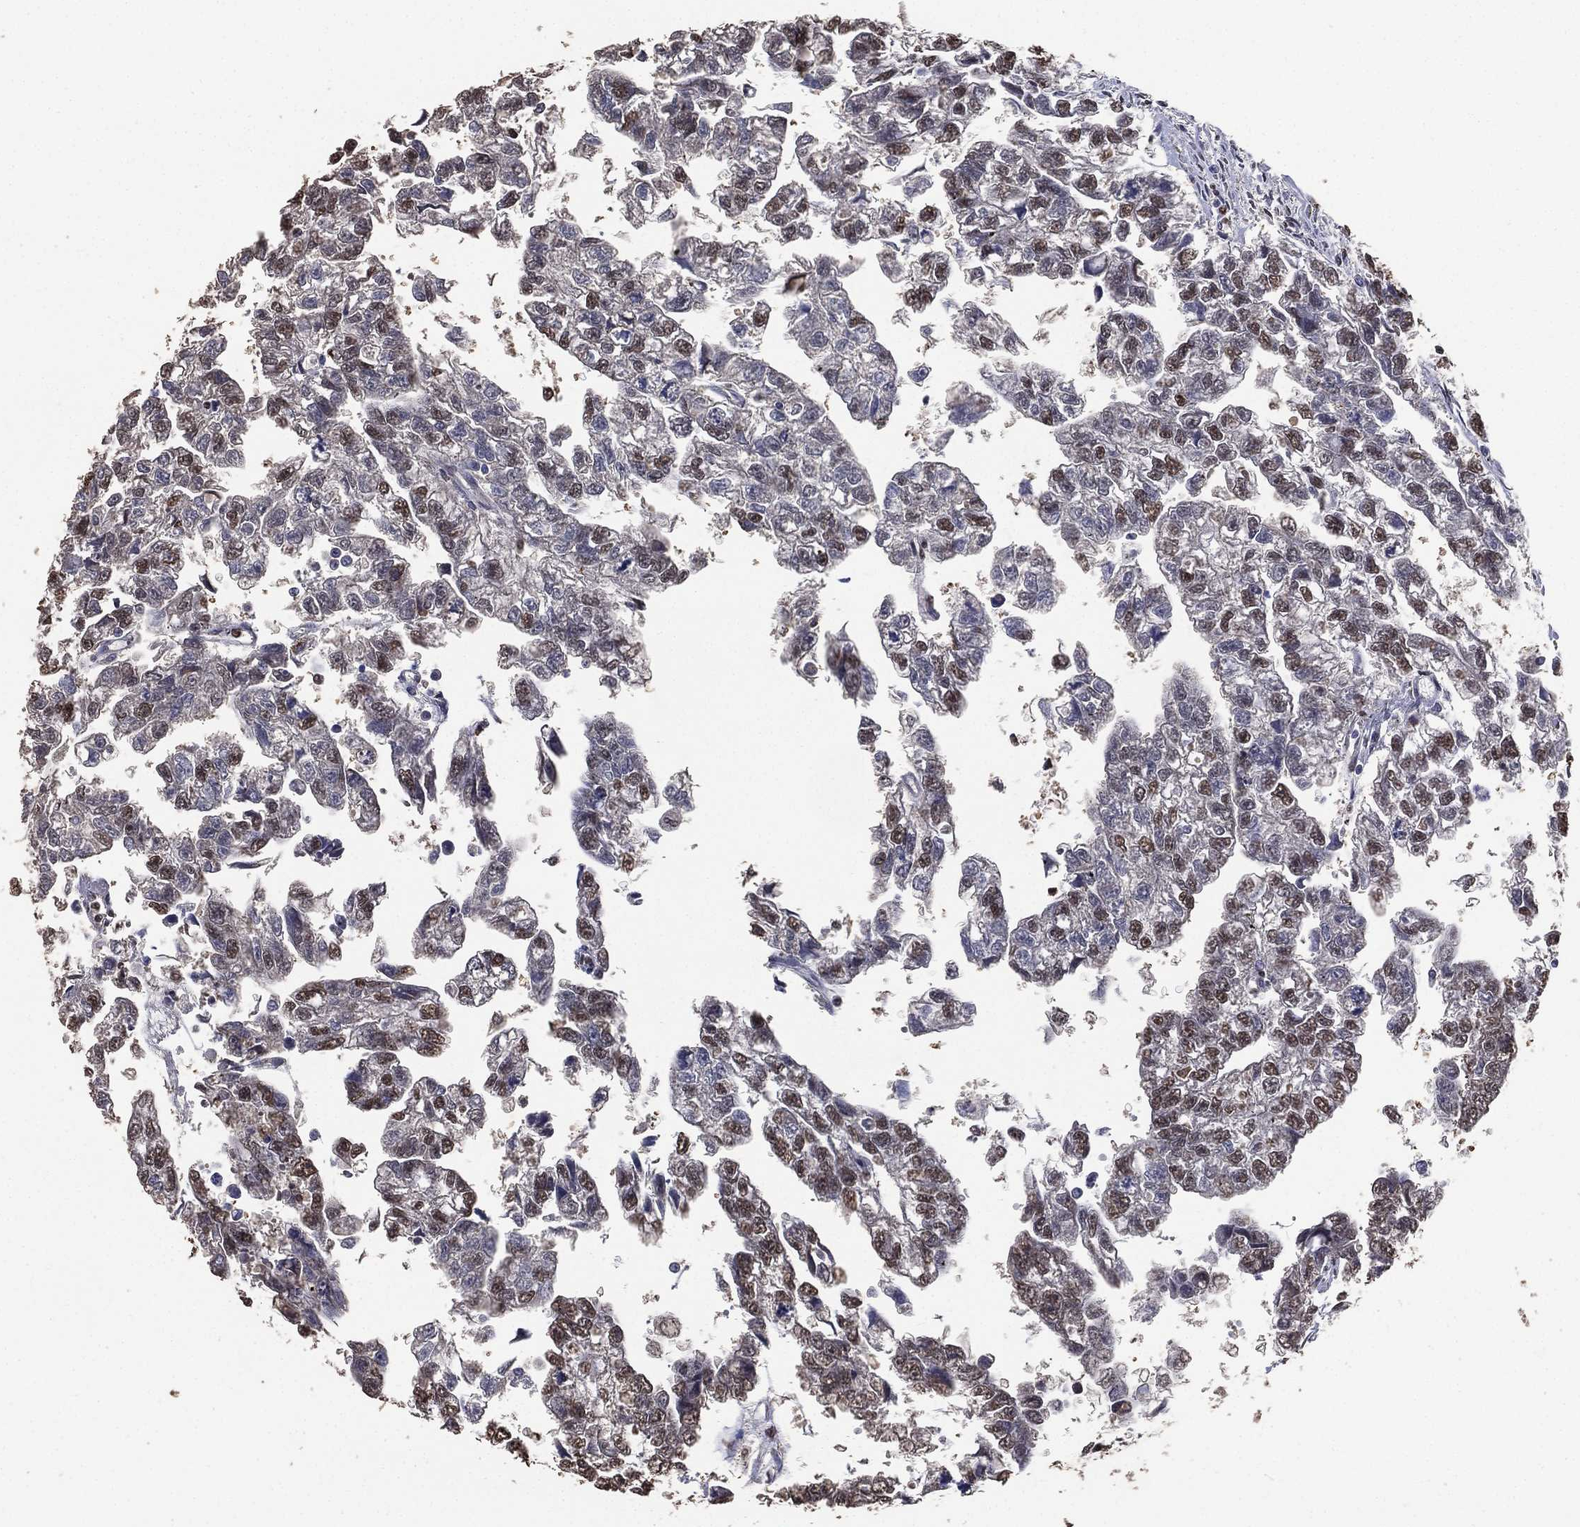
{"staining": {"intensity": "moderate", "quantity": "<25%", "location": "nuclear"}, "tissue": "testis cancer", "cell_type": "Tumor cells", "image_type": "cancer", "snomed": [{"axis": "morphology", "description": "Carcinoma, Embryonal, NOS"}, {"axis": "morphology", "description": "Teratoma, malignant, NOS"}, {"axis": "topography", "description": "Testis"}], "caption": "A low amount of moderate nuclear positivity is appreciated in approximately <25% of tumor cells in testis embryonal carcinoma tissue. (IHC, brightfield microscopy, high magnification).", "gene": "ALDH7A1", "patient": {"sex": "male", "age": 44}}